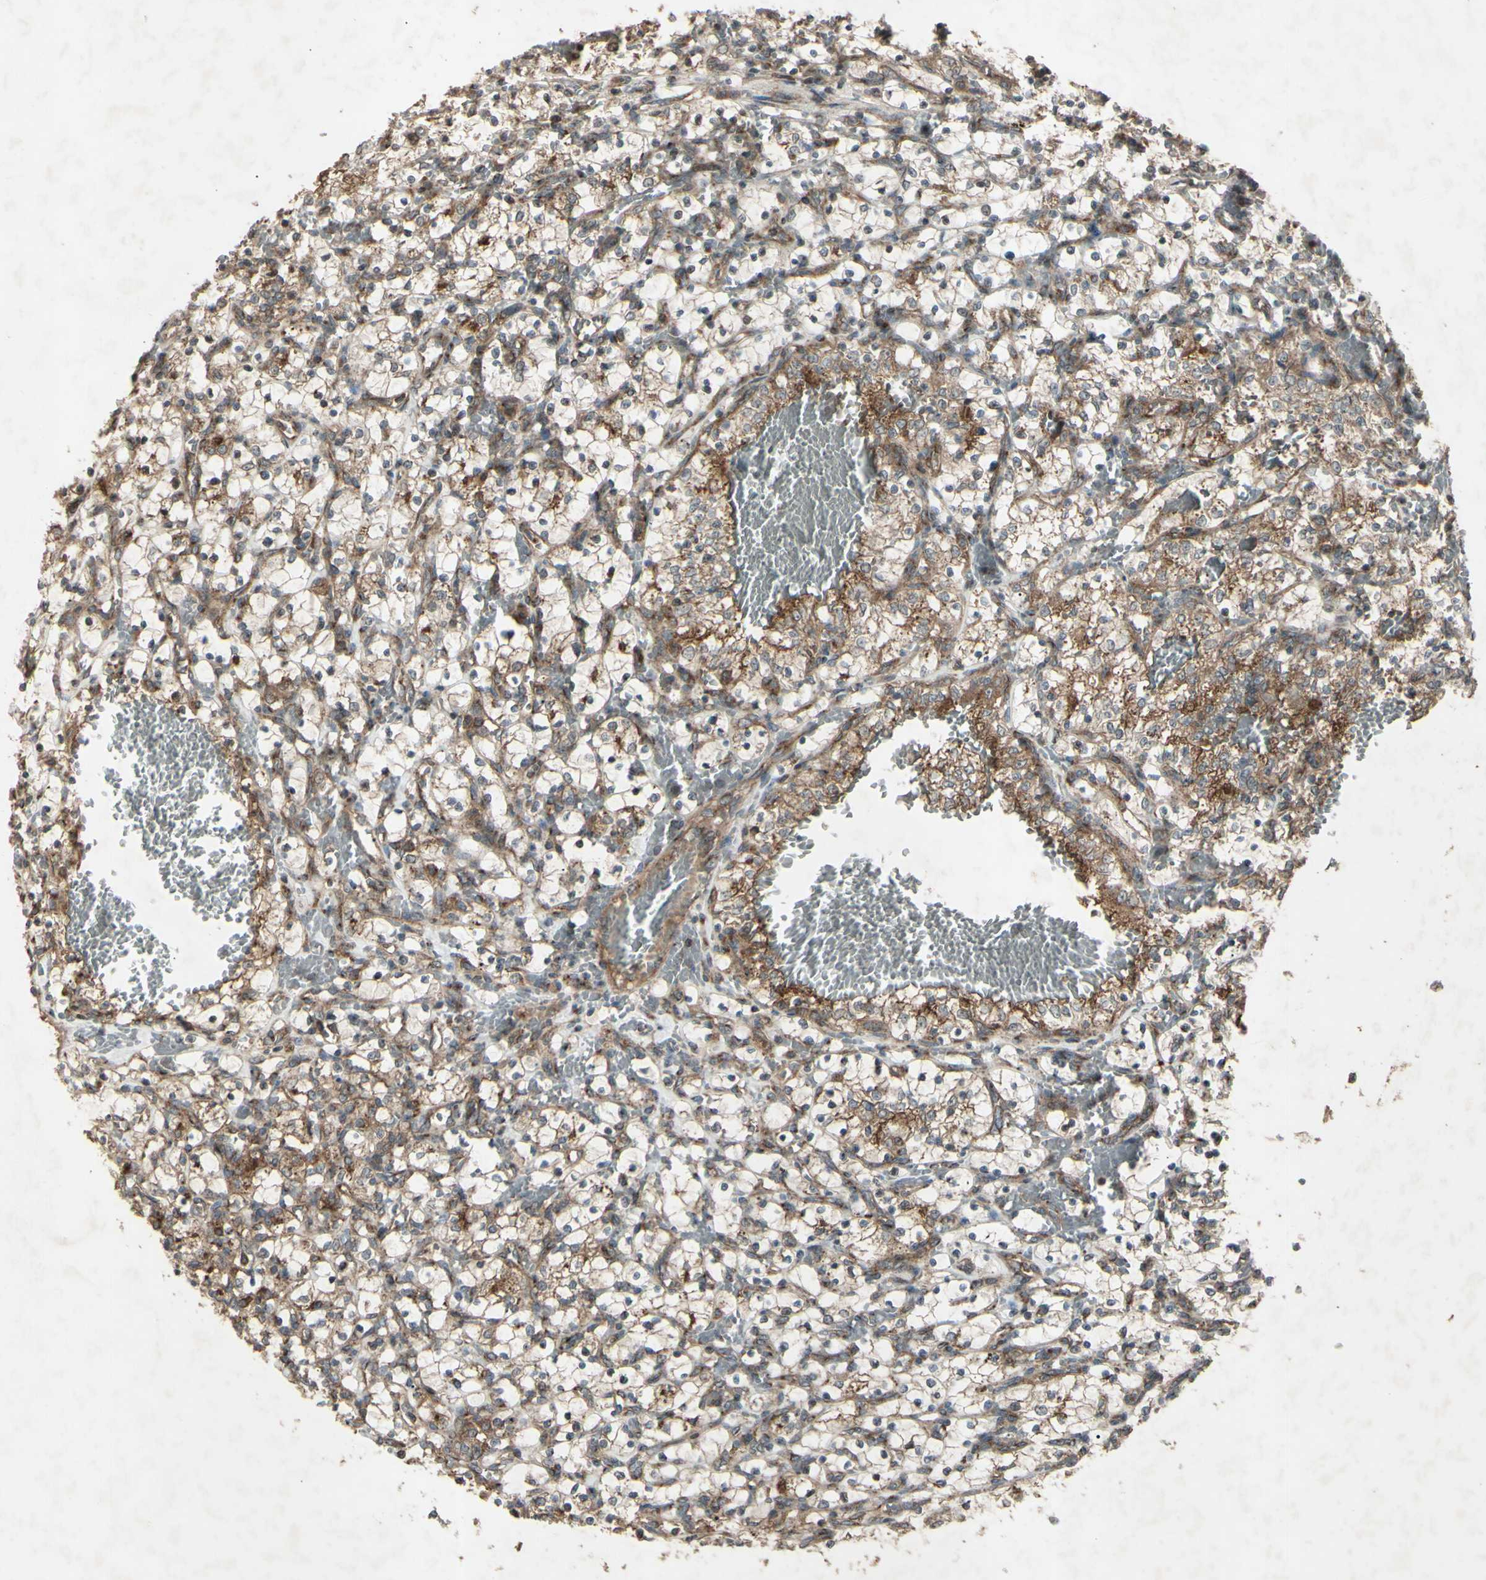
{"staining": {"intensity": "moderate", "quantity": ">75%", "location": "cytoplasmic/membranous"}, "tissue": "renal cancer", "cell_type": "Tumor cells", "image_type": "cancer", "snomed": [{"axis": "morphology", "description": "Adenocarcinoma, NOS"}, {"axis": "topography", "description": "Kidney"}], "caption": "Protein staining displays moderate cytoplasmic/membranous staining in about >75% of tumor cells in renal cancer (adenocarcinoma). The protein is stained brown, and the nuclei are stained in blue (DAB (3,3'-diaminobenzidine) IHC with brightfield microscopy, high magnification).", "gene": "AP1G1", "patient": {"sex": "female", "age": 69}}